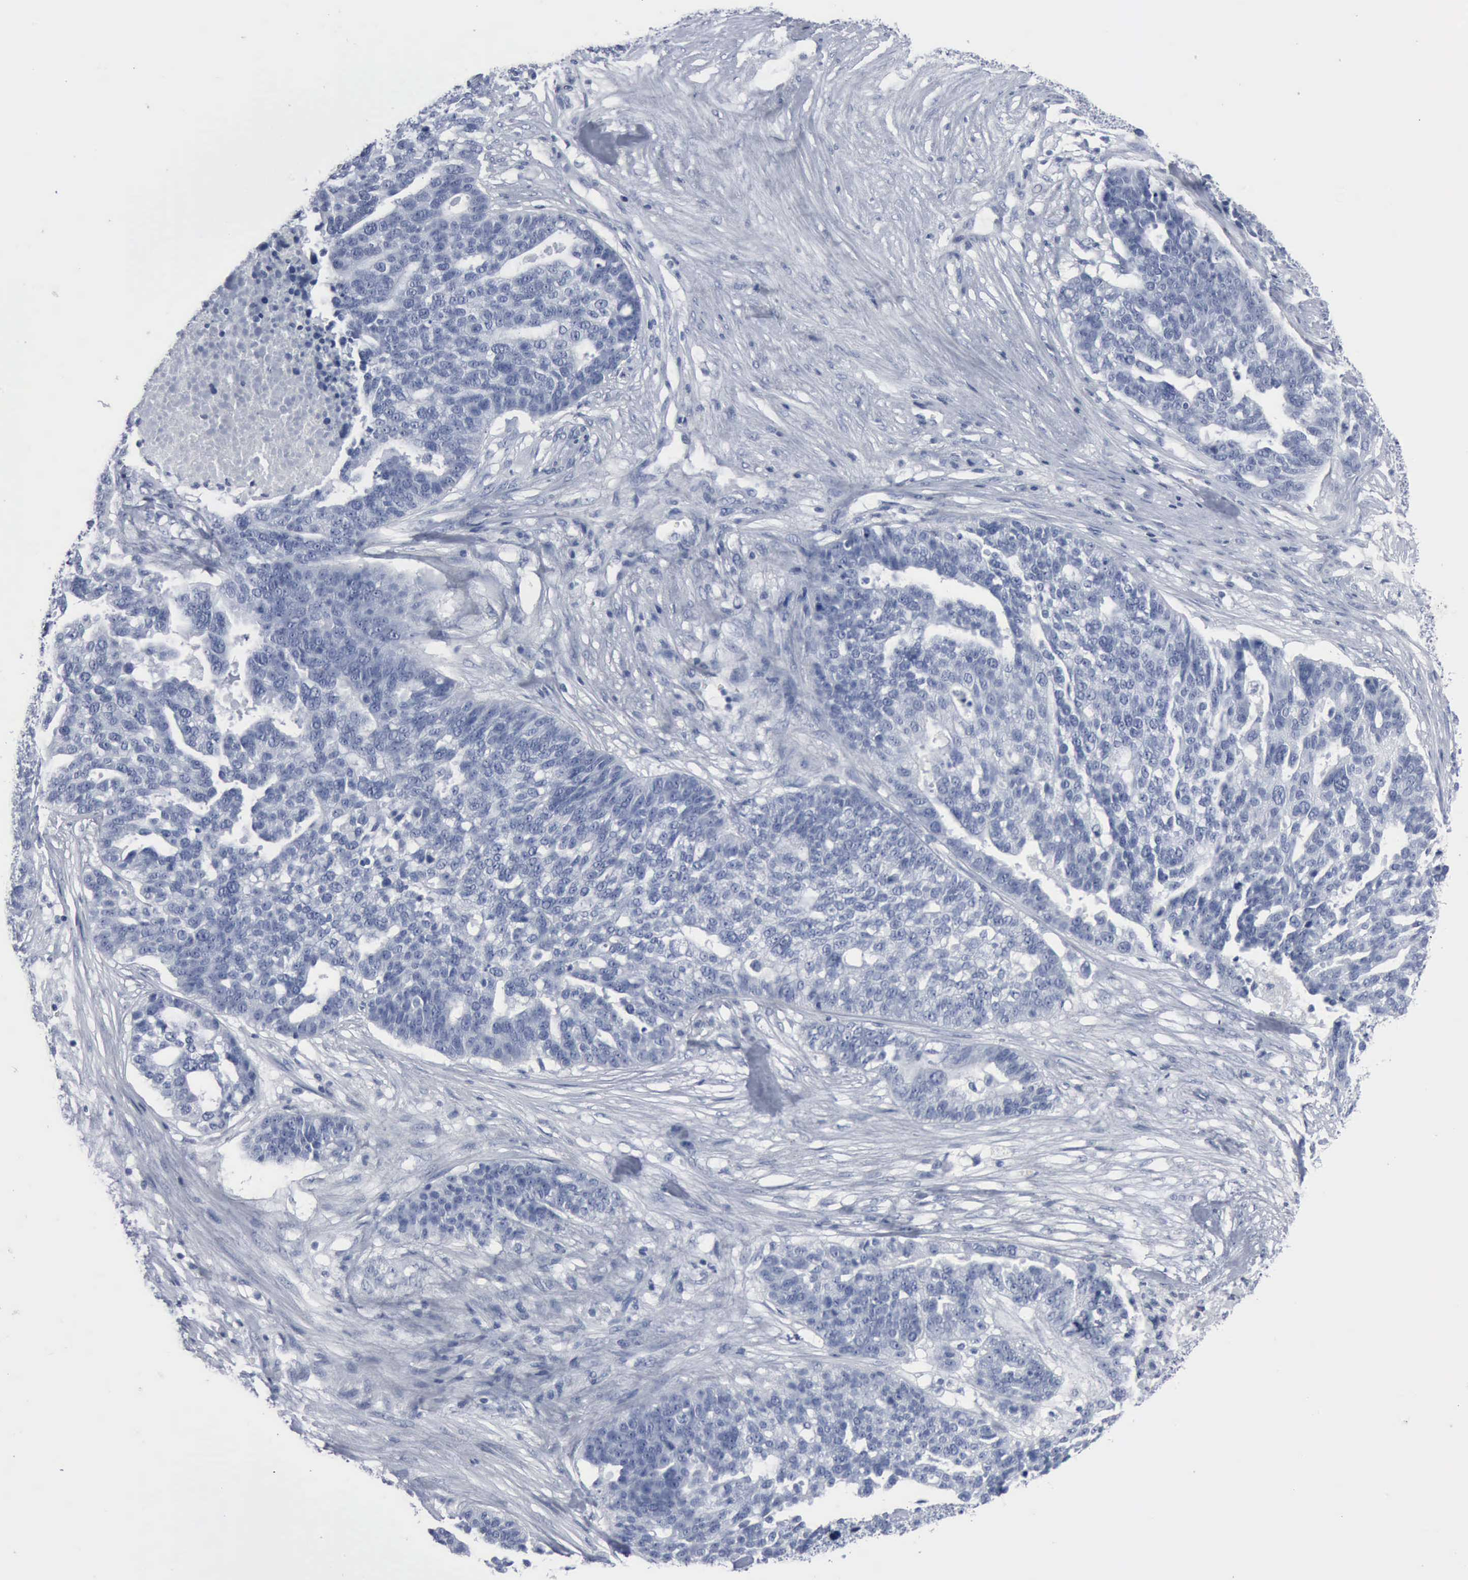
{"staining": {"intensity": "negative", "quantity": "none", "location": "none"}, "tissue": "ovarian cancer", "cell_type": "Tumor cells", "image_type": "cancer", "snomed": [{"axis": "morphology", "description": "Cystadenocarcinoma, serous, NOS"}, {"axis": "topography", "description": "Ovary"}], "caption": "This micrograph is of ovarian cancer (serous cystadenocarcinoma) stained with immunohistochemistry (IHC) to label a protein in brown with the nuclei are counter-stained blue. There is no expression in tumor cells. The staining is performed using DAB brown chromogen with nuclei counter-stained in using hematoxylin.", "gene": "DMD", "patient": {"sex": "female", "age": 59}}